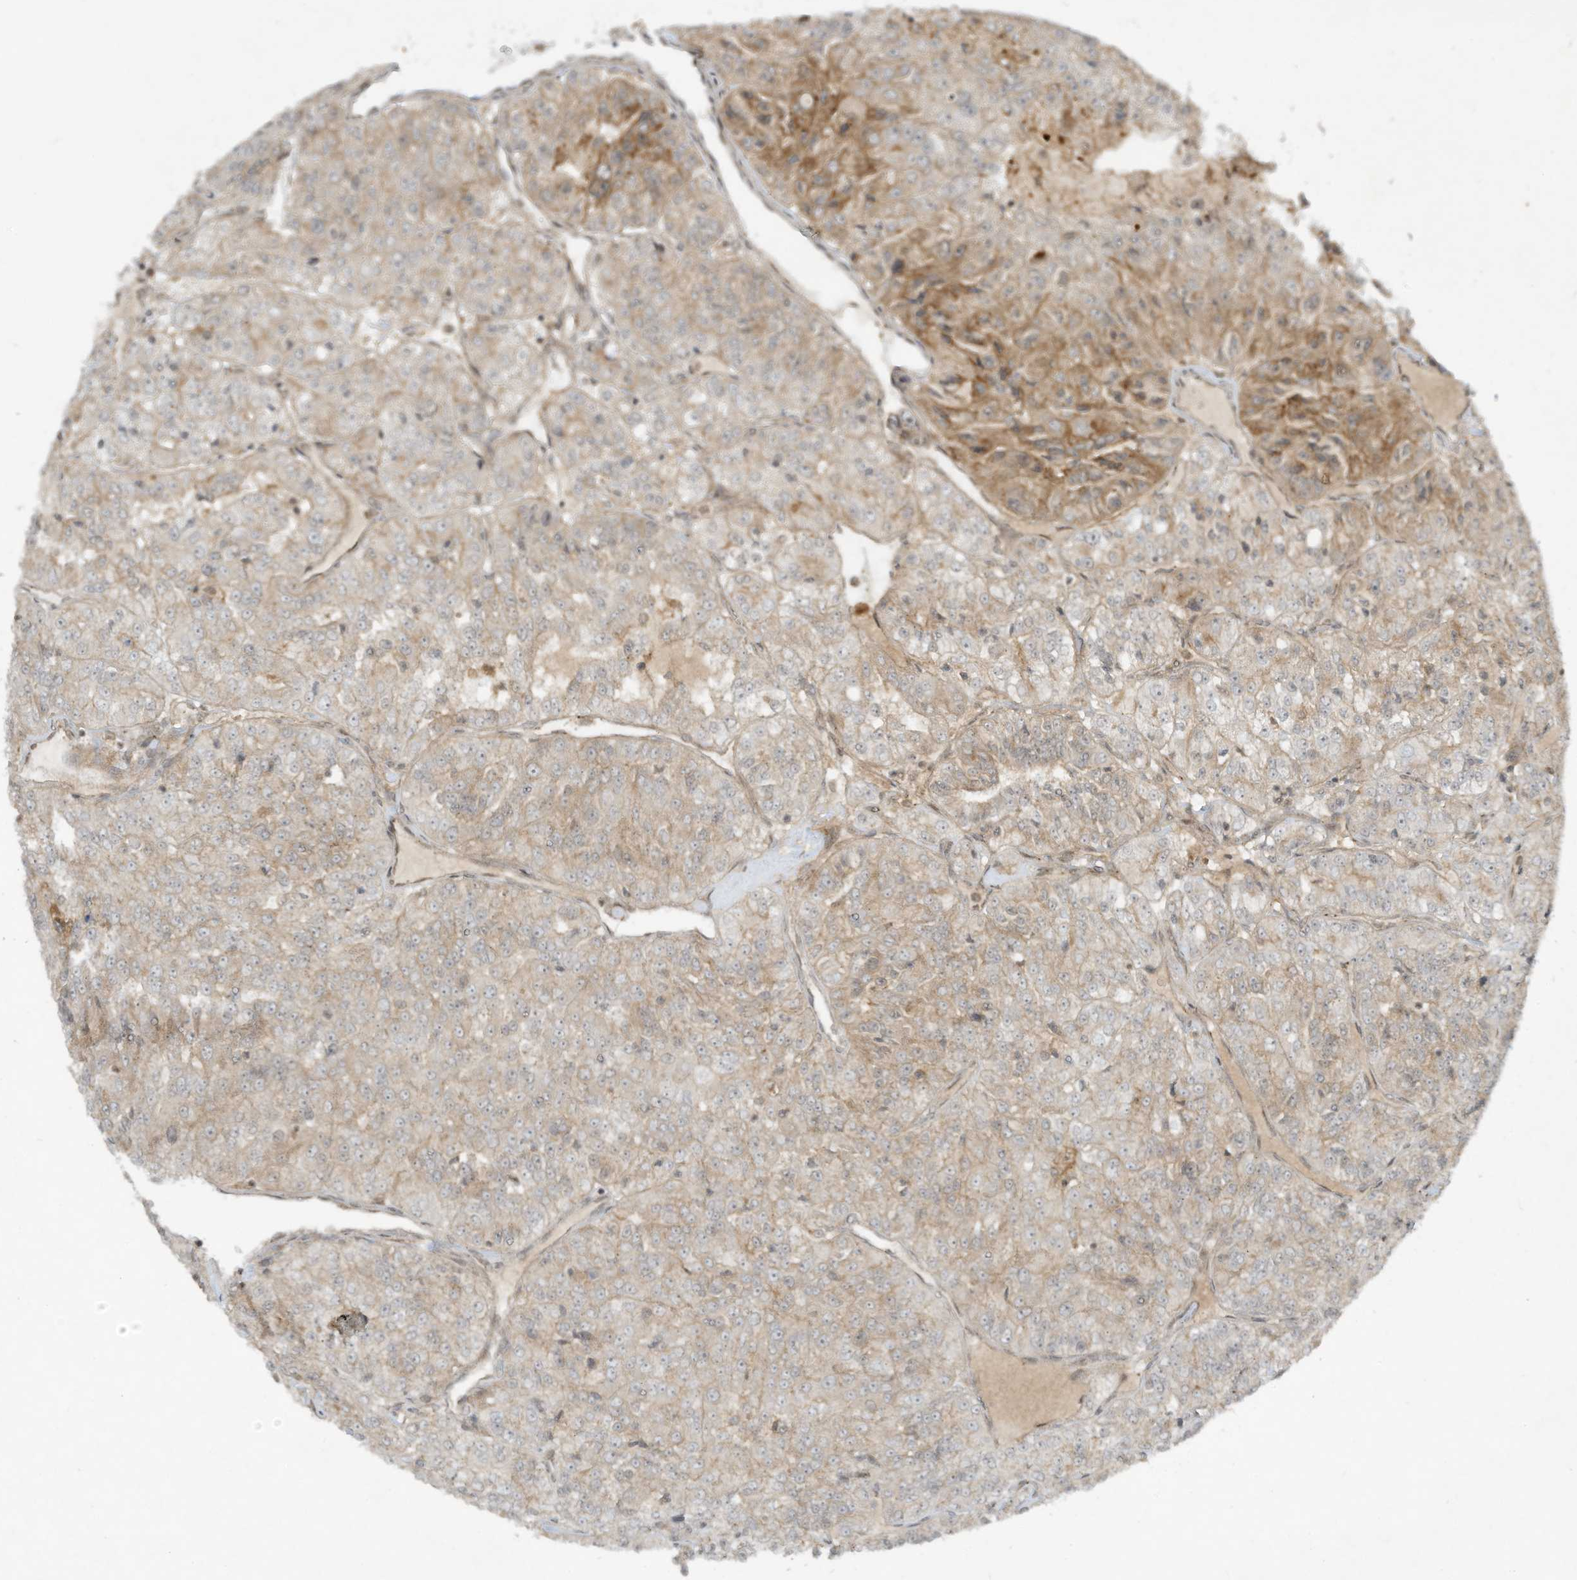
{"staining": {"intensity": "strong", "quantity": "<25%", "location": "cytoplasmic/membranous"}, "tissue": "renal cancer", "cell_type": "Tumor cells", "image_type": "cancer", "snomed": [{"axis": "morphology", "description": "Adenocarcinoma, NOS"}, {"axis": "topography", "description": "Kidney"}], "caption": "Human adenocarcinoma (renal) stained for a protein (brown) shows strong cytoplasmic/membranous positive staining in about <25% of tumor cells.", "gene": "CERT1", "patient": {"sex": "female", "age": 63}}